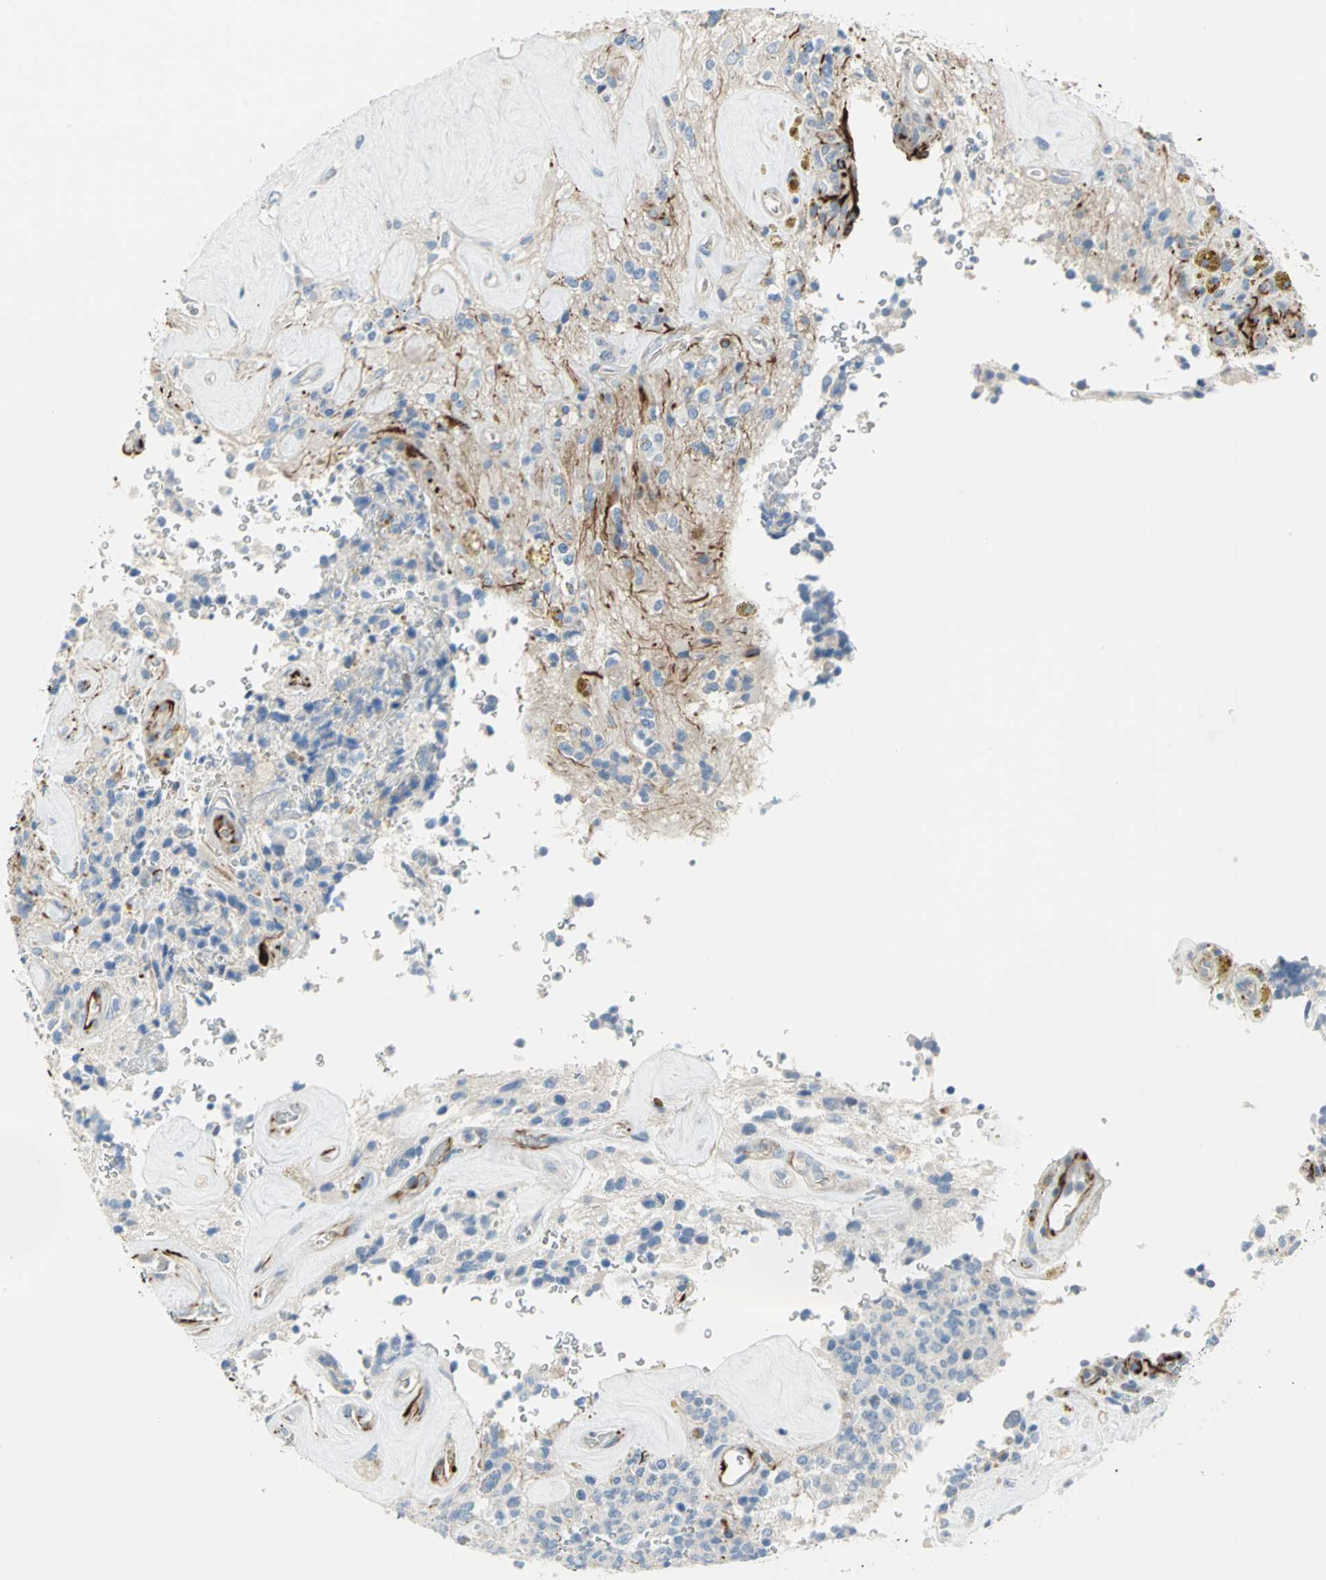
{"staining": {"intensity": "moderate", "quantity": "<25%", "location": "cytoplasmic/membranous"}, "tissue": "glioma", "cell_type": "Tumor cells", "image_type": "cancer", "snomed": [{"axis": "morphology", "description": "Glioma, malignant, High grade"}, {"axis": "topography", "description": "pancreas cauda"}], "caption": "Moderate cytoplasmic/membranous staining for a protein is present in about <25% of tumor cells of glioma using IHC.", "gene": "ALOX15", "patient": {"sex": "male", "age": 60}}